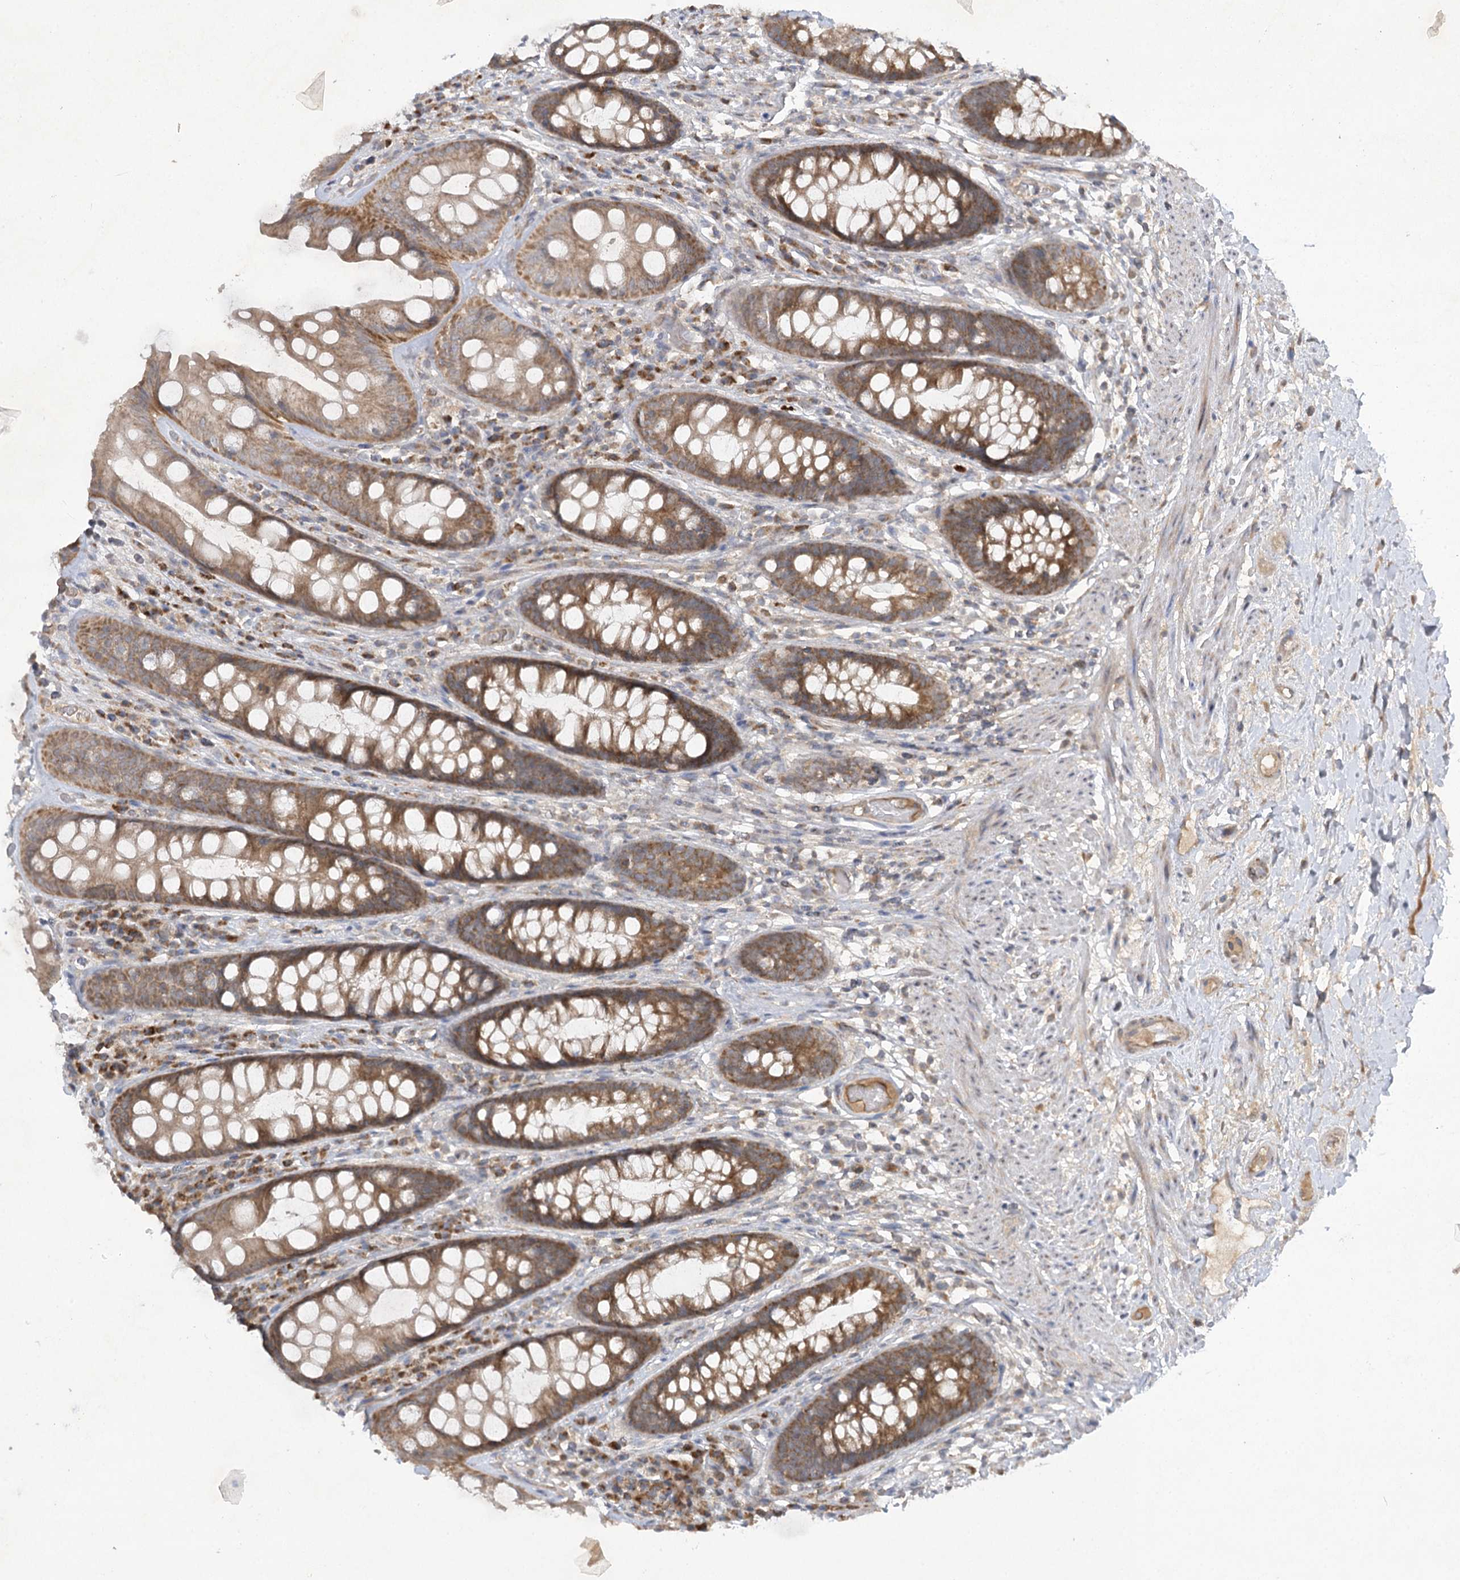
{"staining": {"intensity": "moderate", "quantity": ">75%", "location": "cytoplasmic/membranous"}, "tissue": "rectum", "cell_type": "Glandular cells", "image_type": "normal", "snomed": [{"axis": "morphology", "description": "Normal tissue, NOS"}, {"axis": "topography", "description": "Rectum"}], "caption": "A high-resolution micrograph shows immunohistochemistry staining of normal rectum, which demonstrates moderate cytoplasmic/membranous positivity in approximately >75% of glandular cells. The protein is stained brown, and the nuclei are stained in blue (DAB (3,3'-diaminobenzidine) IHC with brightfield microscopy, high magnification).", "gene": "TRAF3IP1", "patient": {"sex": "male", "age": 74}}